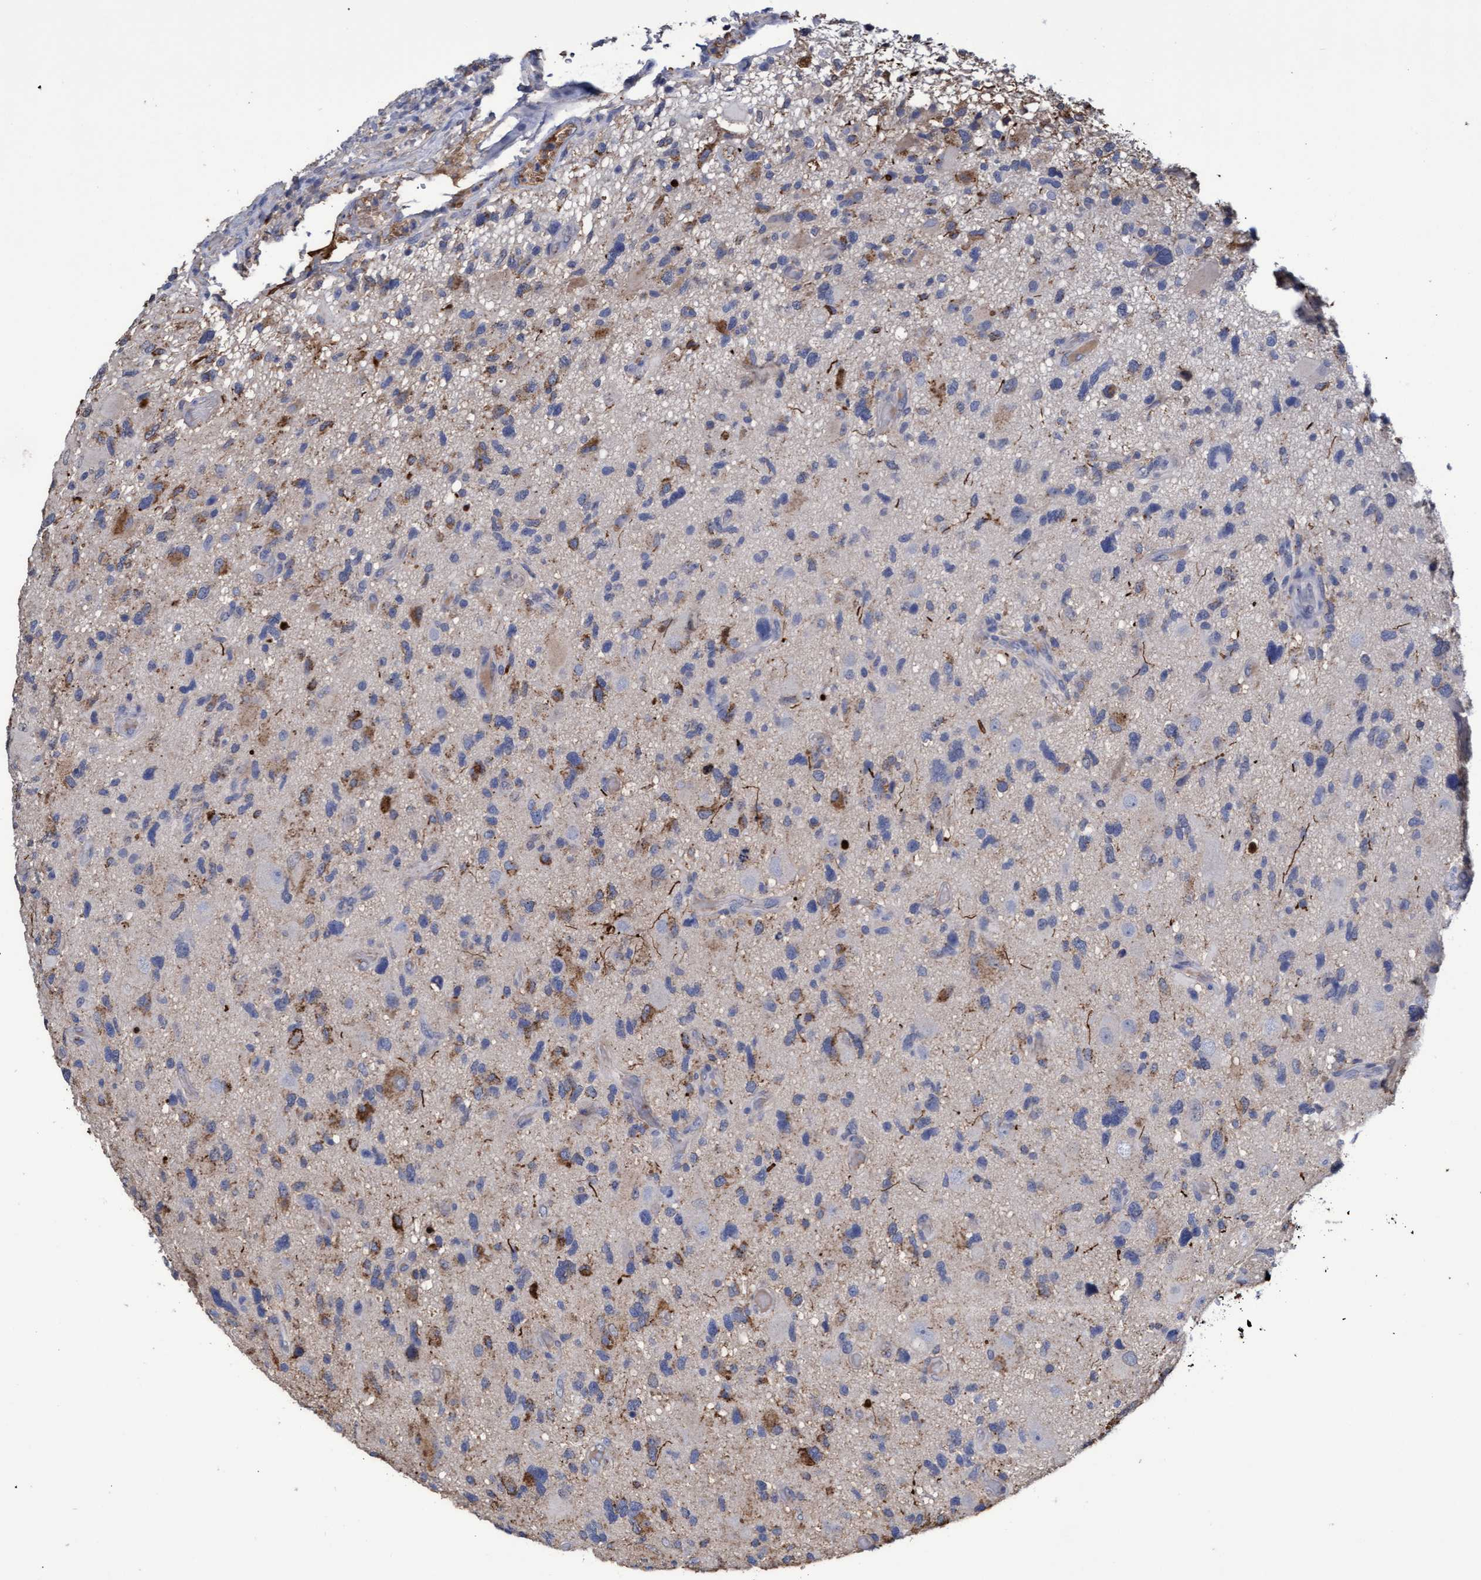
{"staining": {"intensity": "moderate", "quantity": "<25%", "location": "cytoplasmic/membranous"}, "tissue": "glioma", "cell_type": "Tumor cells", "image_type": "cancer", "snomed": [{"axis": "morphology", "description": "Glioma, malignant, High grade"}, {"axis": "topography", "description": "Brain"}], "caption": "Immunohistochemistry (IHC) of human malignant glioma (high-grade) displays low levels of moderate cytoplasmic/membranous positivity in about <25% of tumor cells.", "gene": "GPR39", "patient": {"sex": "male", "age": 33}}